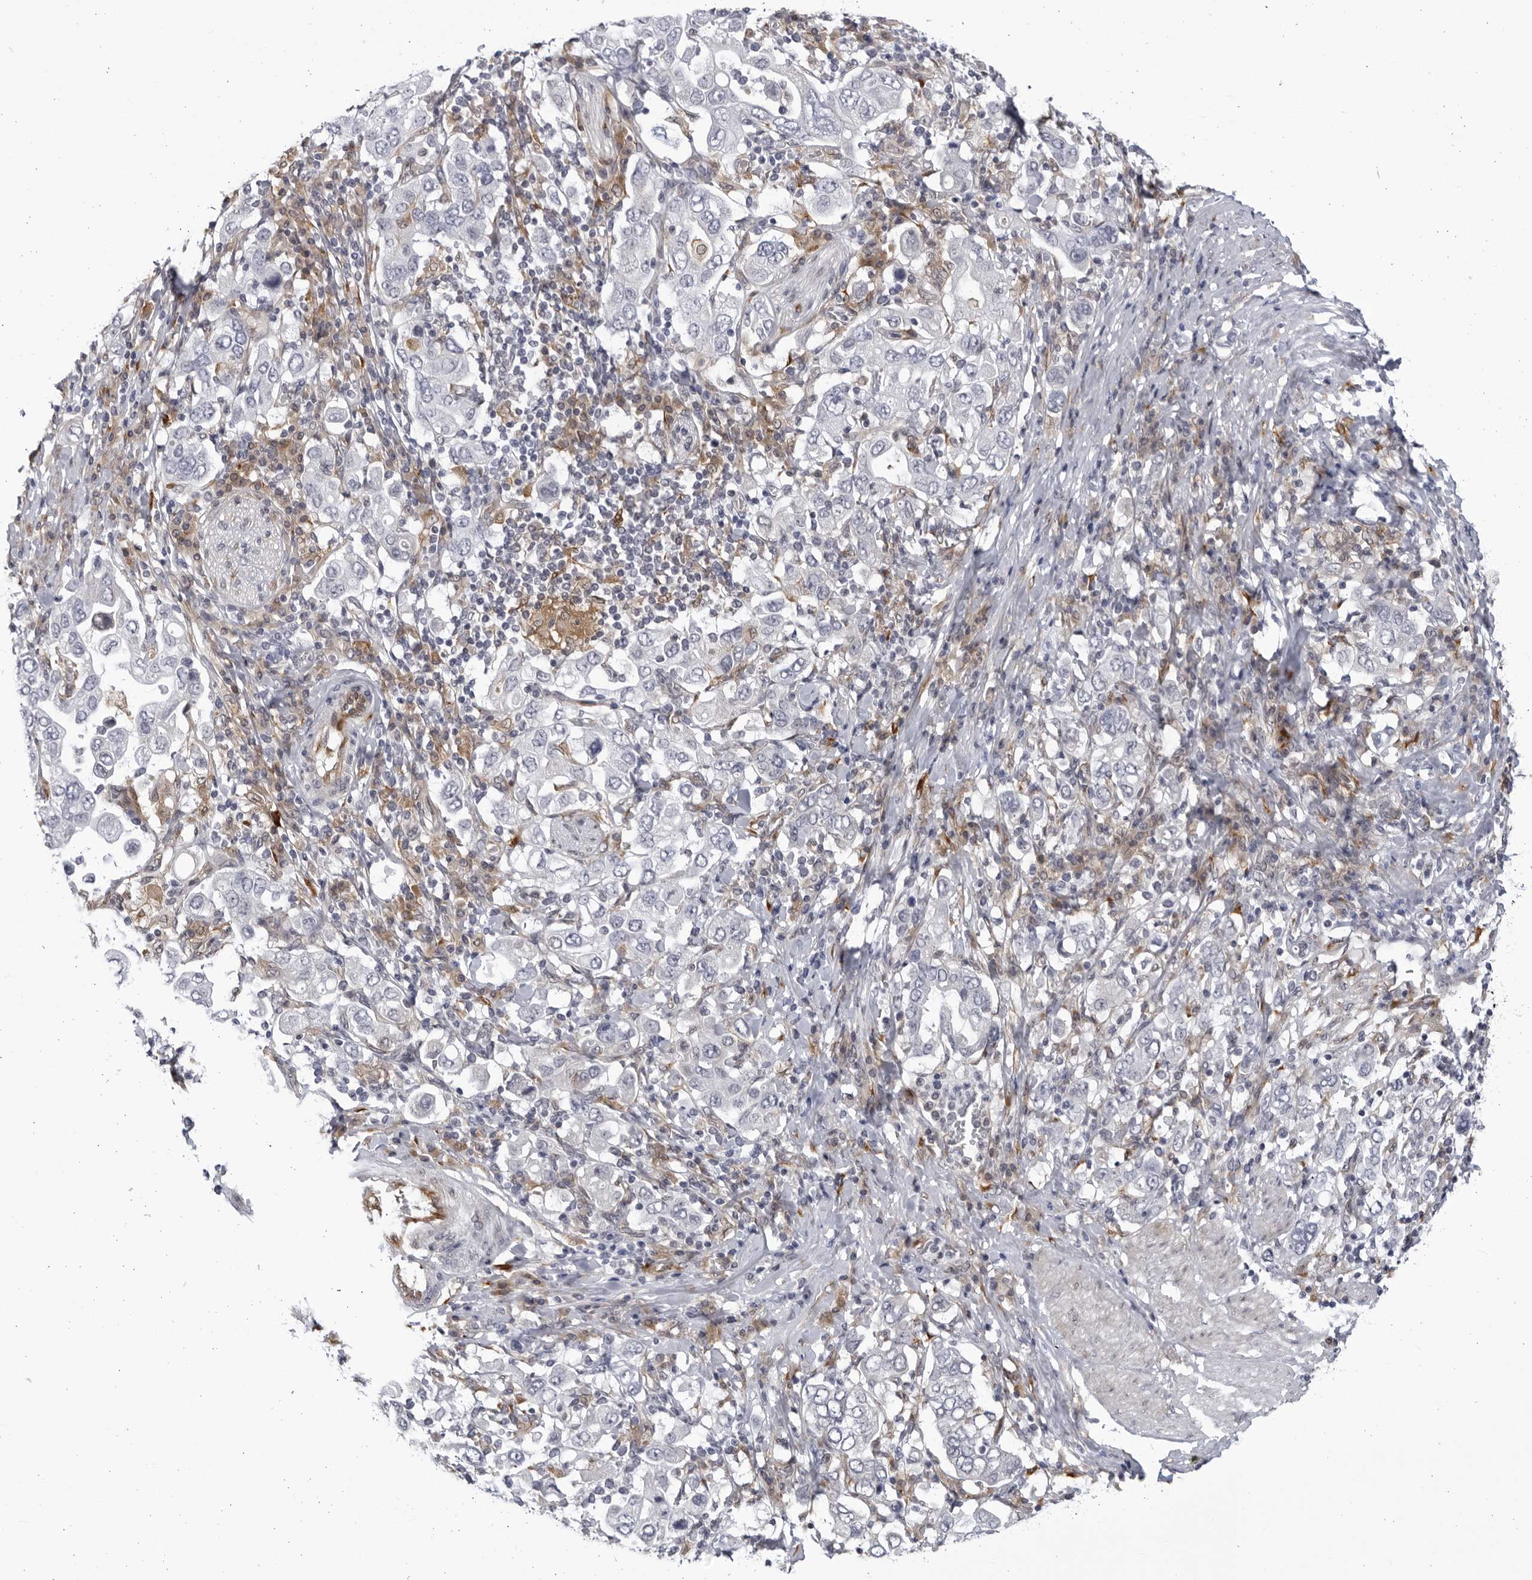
{"staining": {"intensity": "negative", "quantity": "none", "location": "none"}, "tissue": "stomach cancer", "cell_type": "Tumor cells", "image_type": "cancer", "snomed": [{"axis": "morphology", "description": "Adenocarcinoma, NOS"}, {"axis": "topography", "description": "Stomach, upper"}], "caption": "Image shows no protein expression in tumor cells of stomach cancer tissue.", "gene": "BMP2K", "patient": {"sex": "male", "age": 62}}